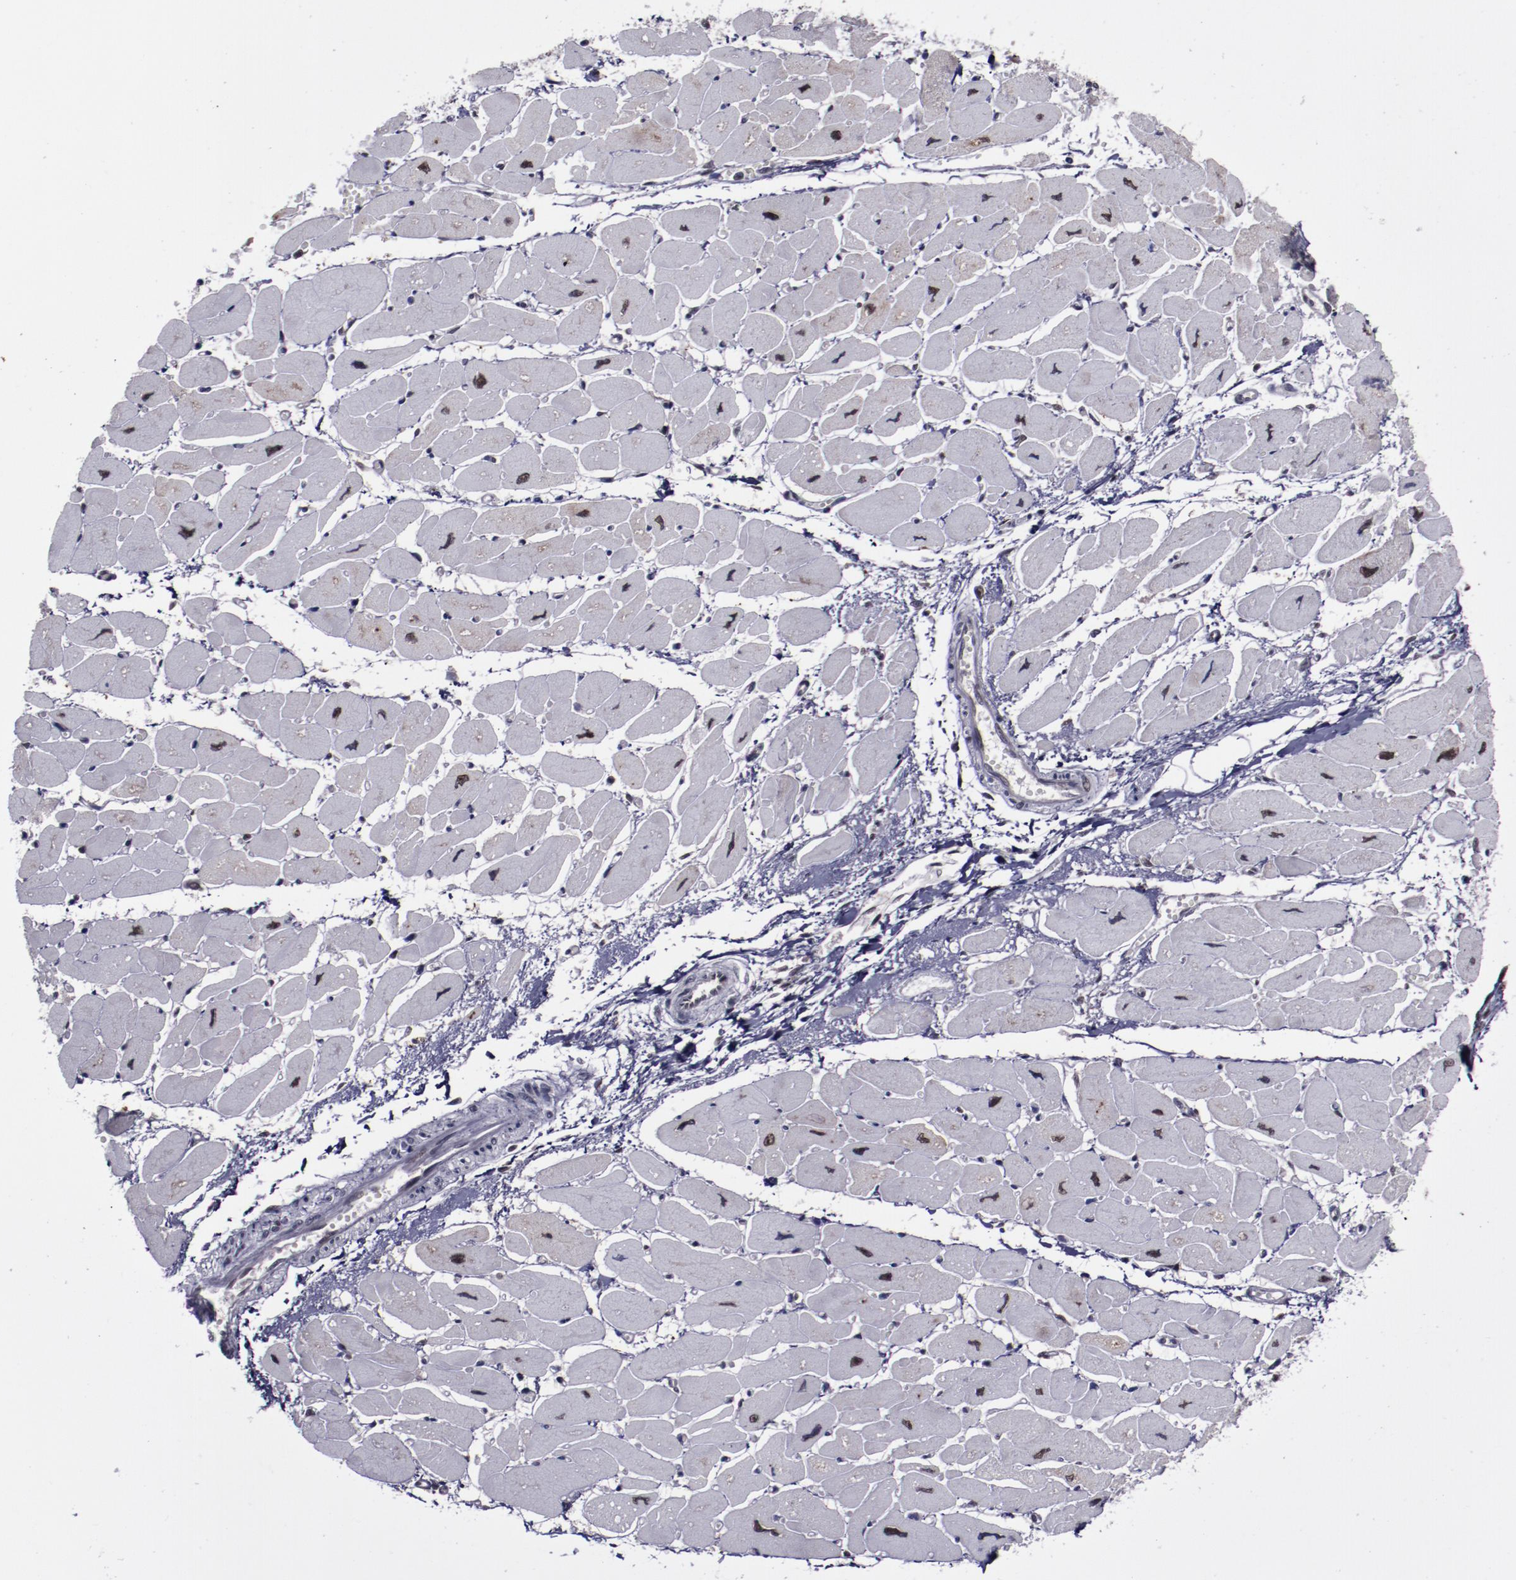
{"staining": {"intensity": "moderate", "quantity": "25%-75%", "location": "nuclear"}, "tissue": "heart muscle", "cell_type": "Cardiomyocytes", "image_type": "normal", "snomed": [{"axis": "morphology", "description": "Normal tissue, NOS"}, {"axis": "topography", "description": "Heart"}], "caption": "An immunohistochemistry image of benign tissue is shown. Protein staining in brown highlights moderate nuclear positivity in heart muscle within cardiomyocytes. (DAB IHC with brightfield microscopy, high magnification).", "gene": "ERH", "patient": {"sex": "female", "age": 54}}